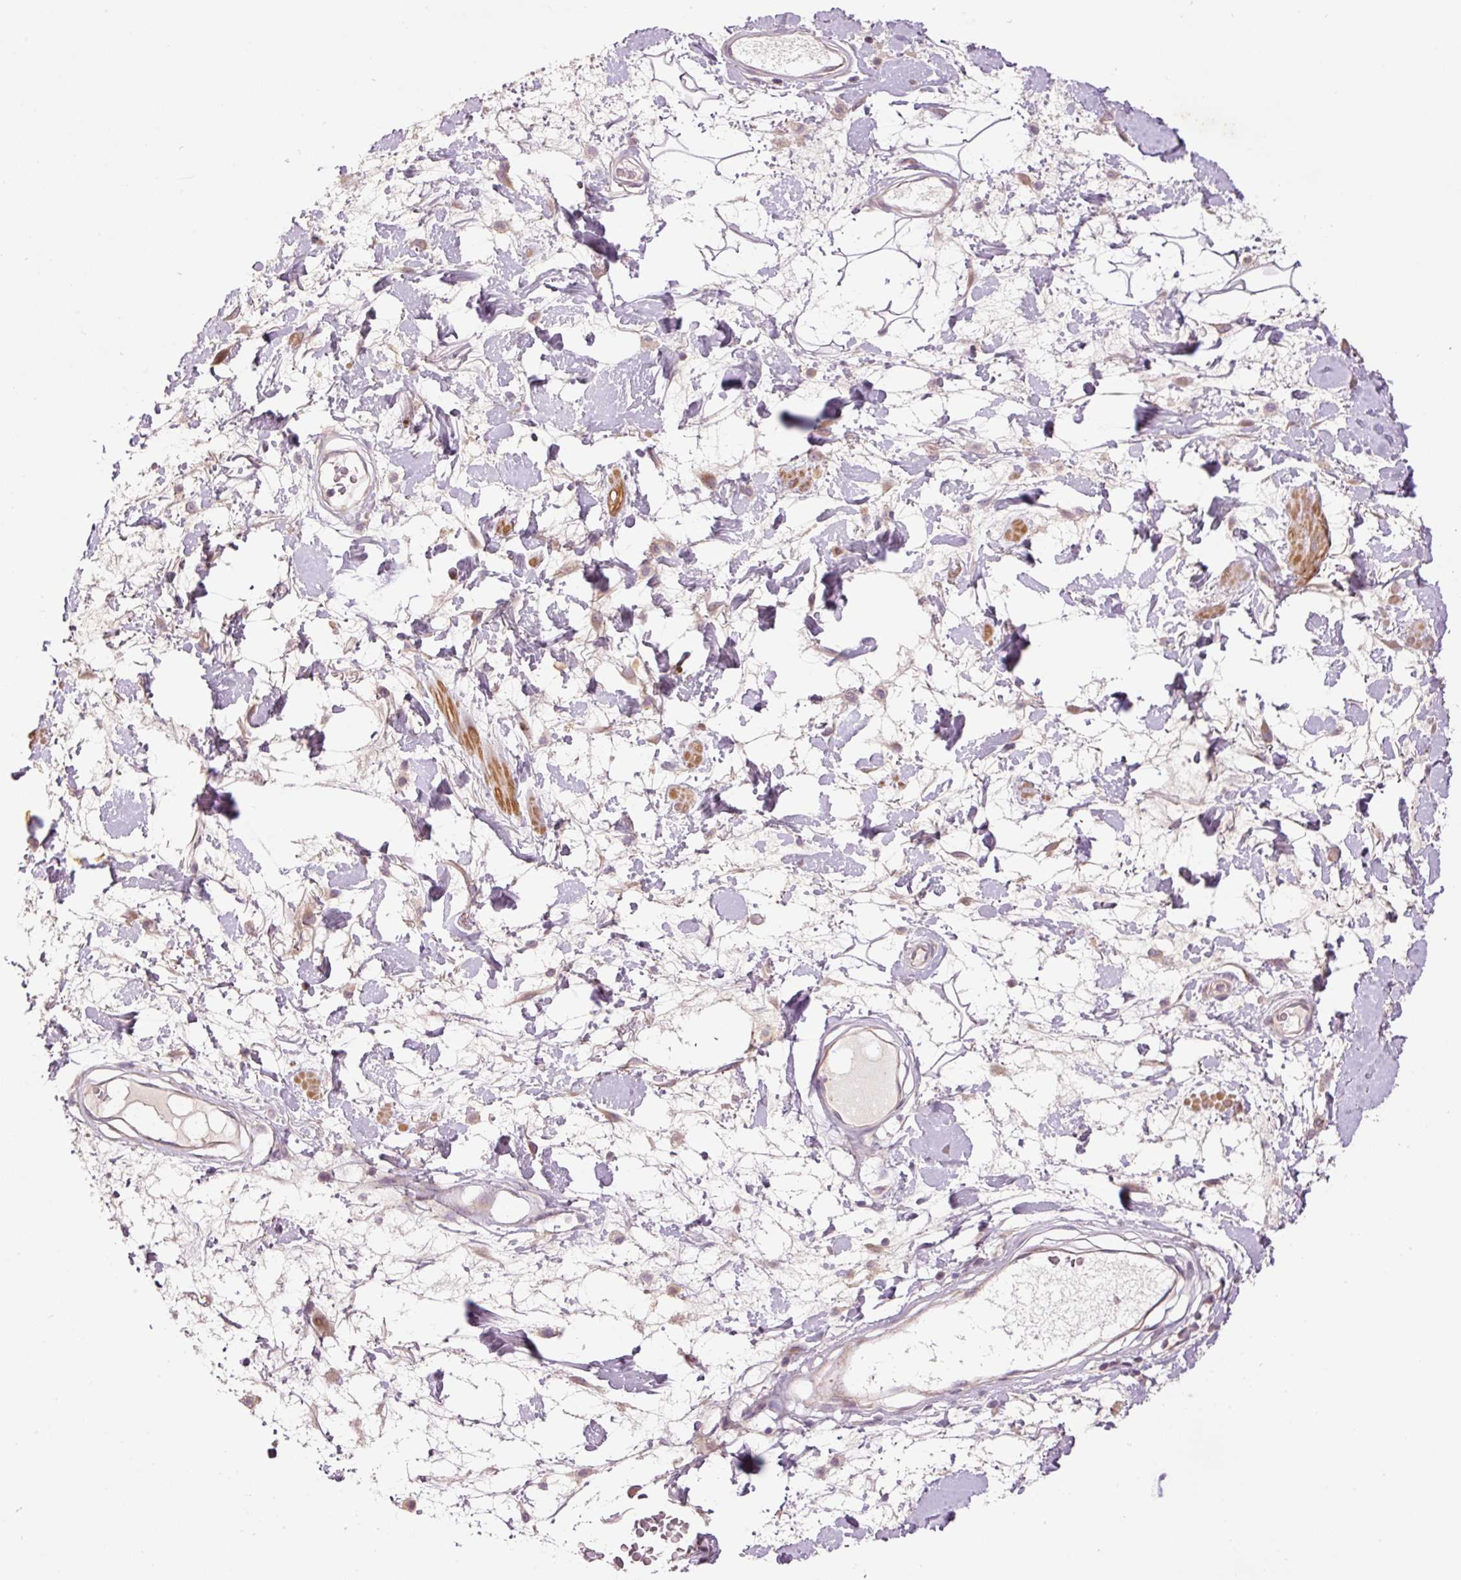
{"staining": {"intensity": "negative", "quantity": "none", "location": "none"}, "tissue": "adipose tissue", "cell_type": "Adipocytes", "image_type": "normal", "snomed": [{"axis": "morphology", "description": "Normal tissue, NOS"}, {"axis": "topography", "description": "Vulva"}, {"axis": "topography", "description": "Peripheral nerve tissue"}], "caption": "IHC histopathology image of unremarkable adipose tissue stained for a protein (brown), which reveals no staining in adipocytes. Brightfield microscopy of IHC stained with DAB (brown) and hematoxylin (blue), captured at high magnification.", "gene": "SLC29A3", "patient": {"sex": "female", "age": 68}}